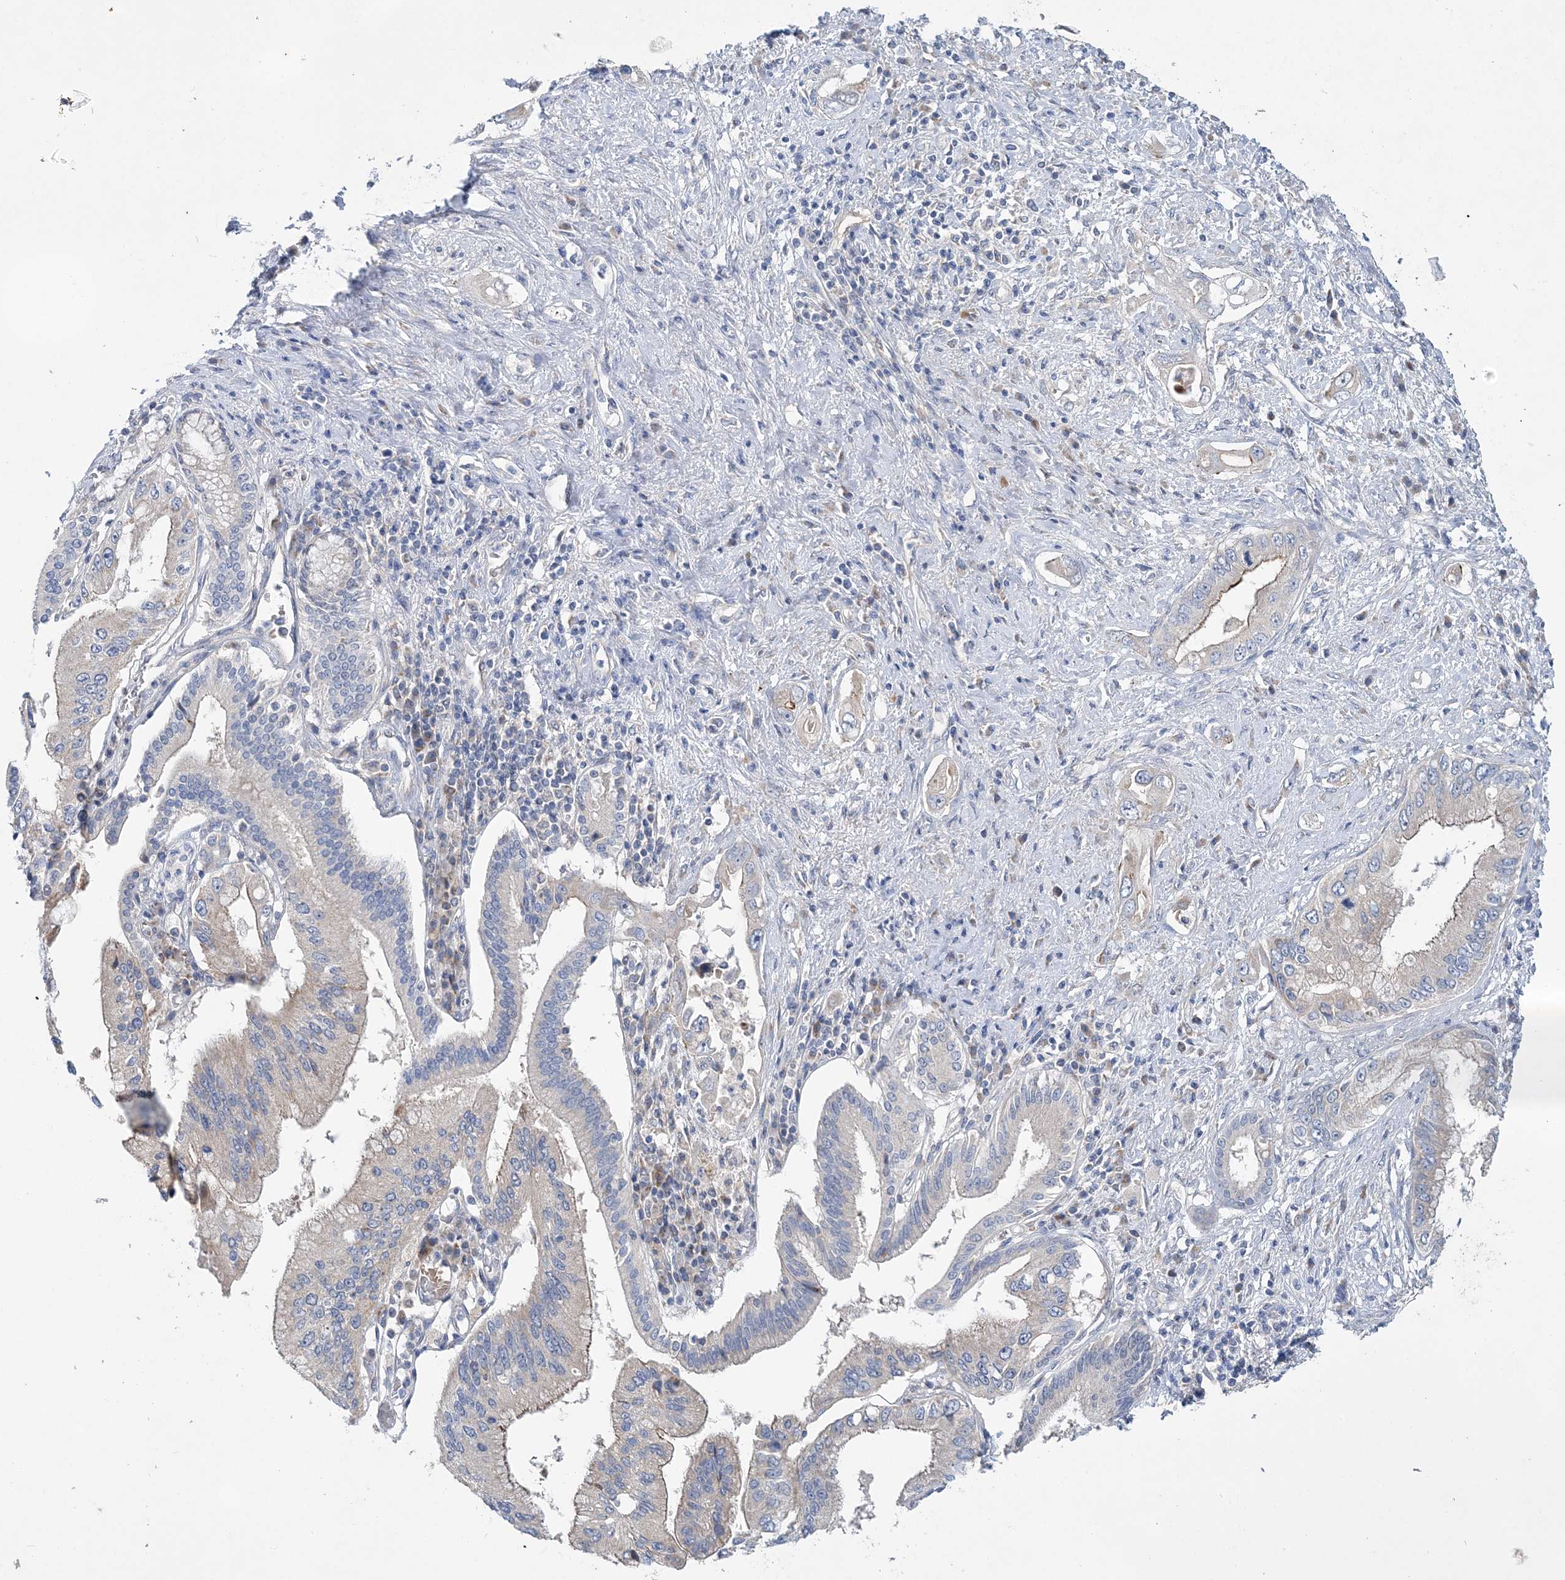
{"staining": {"intensity": "moderate", "quantity": ">75%", "location": "cytoplasmic/membranous"}, "tissue": "pancreatic cancer", "cell_type": "Tumor cells", "image_type": "cancer", "snomed": [{"axis": "morphology", "description": "Inflammation, NOS"}, {"axis": "morphology", "description": "Adenocarcinoma, NOS"}, {"axis": "topography", "description": "Pancreas"}], "caption": "Immunohistochemistry (IHC) (DAB) staining of adenocarcinoma (pancreatic) shows moderate cytoplasmic/membranous protein expression in about >75% of tumor cells.", "gene": "TRAPPC13", "patient": {"sex": "female", "age": 56}}